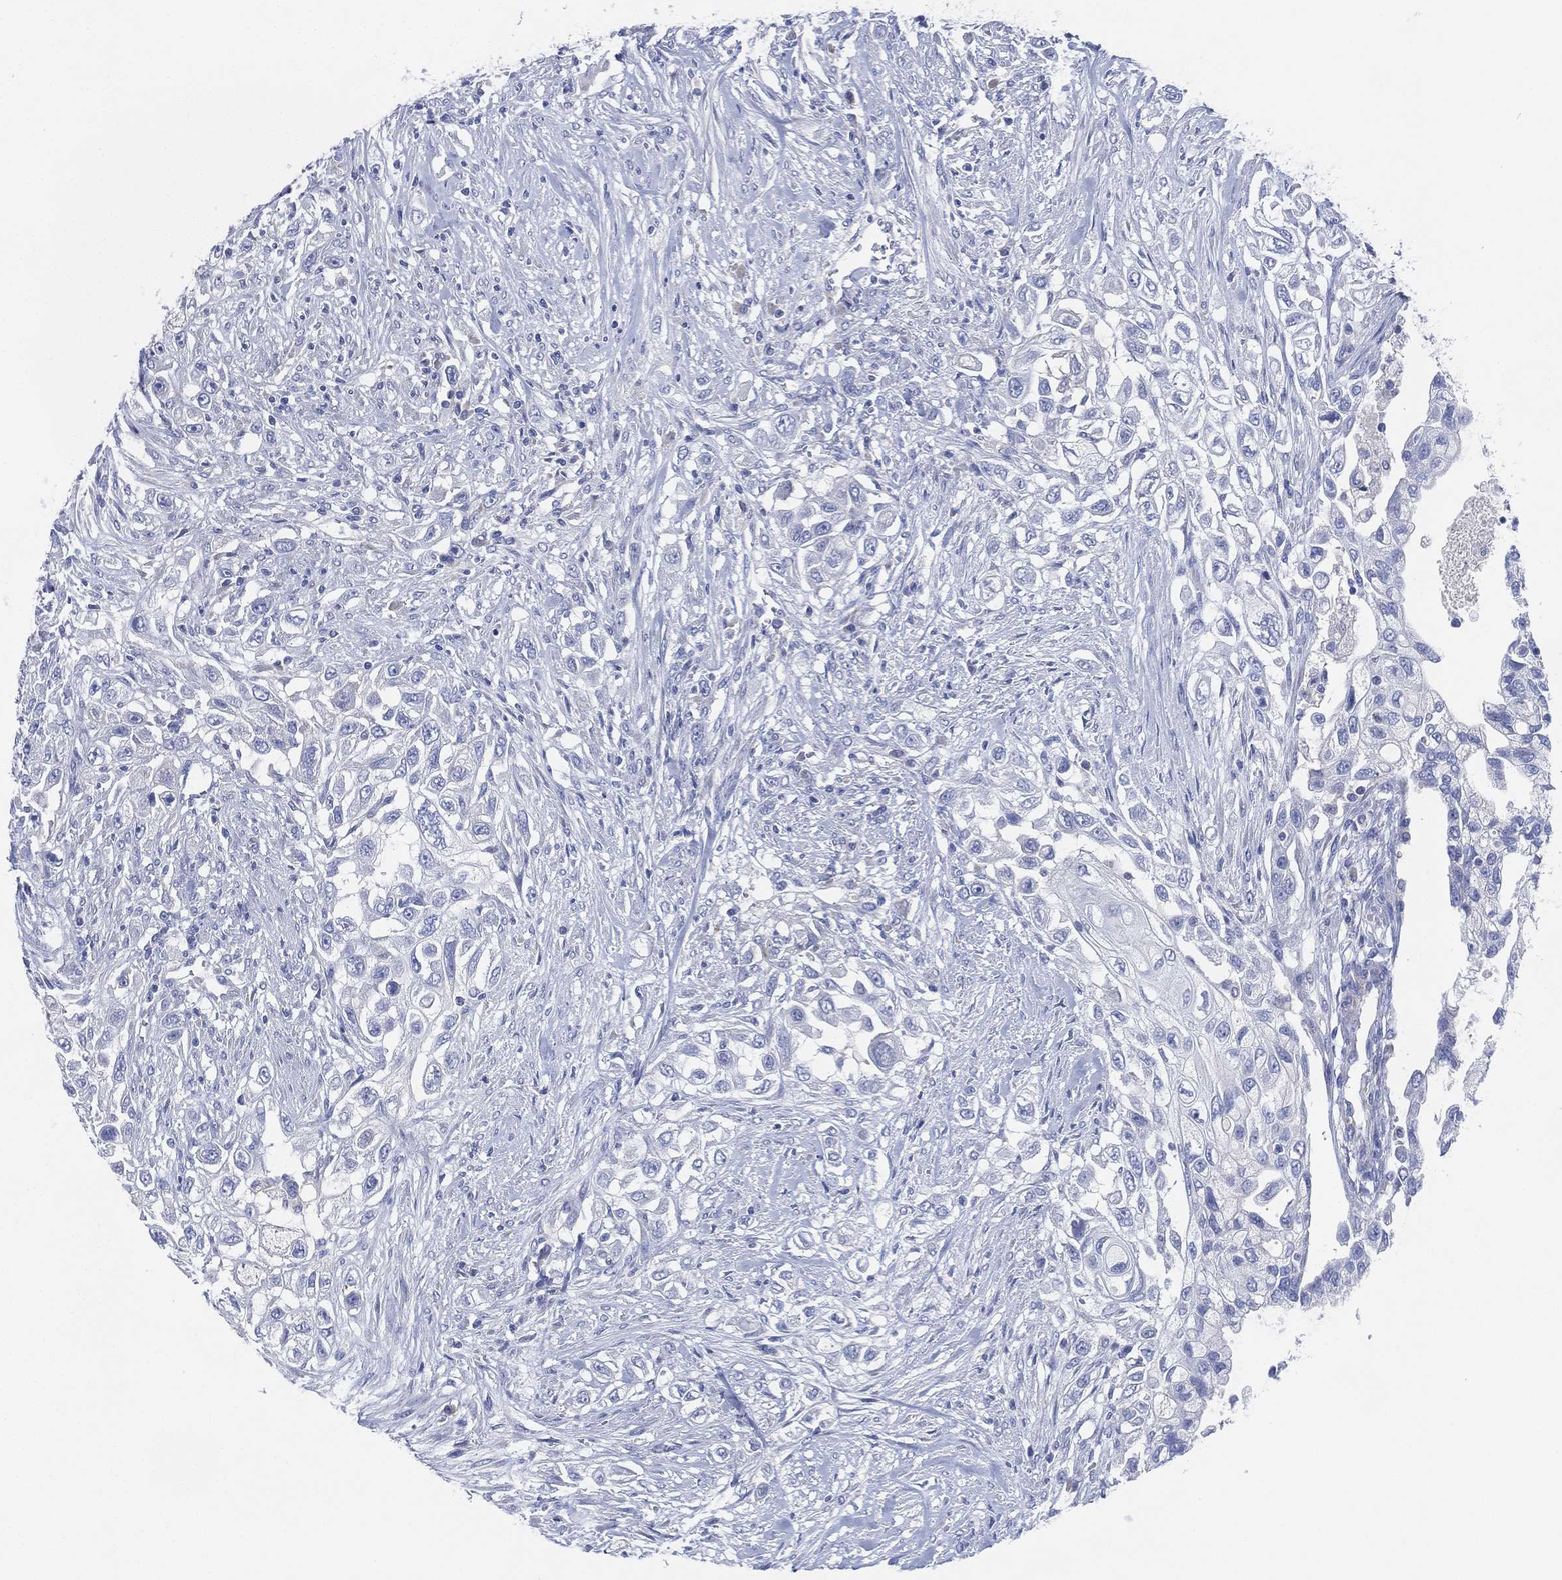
{"staining": {"intensity": "negative", "quantity": "none", "location": "none"}, "tissue": "urothelial cancer", "cell_type": "Tumor cells", "image_type": "cancer", "snomed": [{"axis": "morphology", "description": "Urothelial carcinoma, High grade"}, {"axis": "topography", "description": "Urinary bladder"}], "caption": "An image of urothelial cancer stained for a protein exhibits no brown staining in tumor cells. Nuclei are stained in blue.", "gene": "ADAD2", "patient": {"sex": "female", "age": 56}}